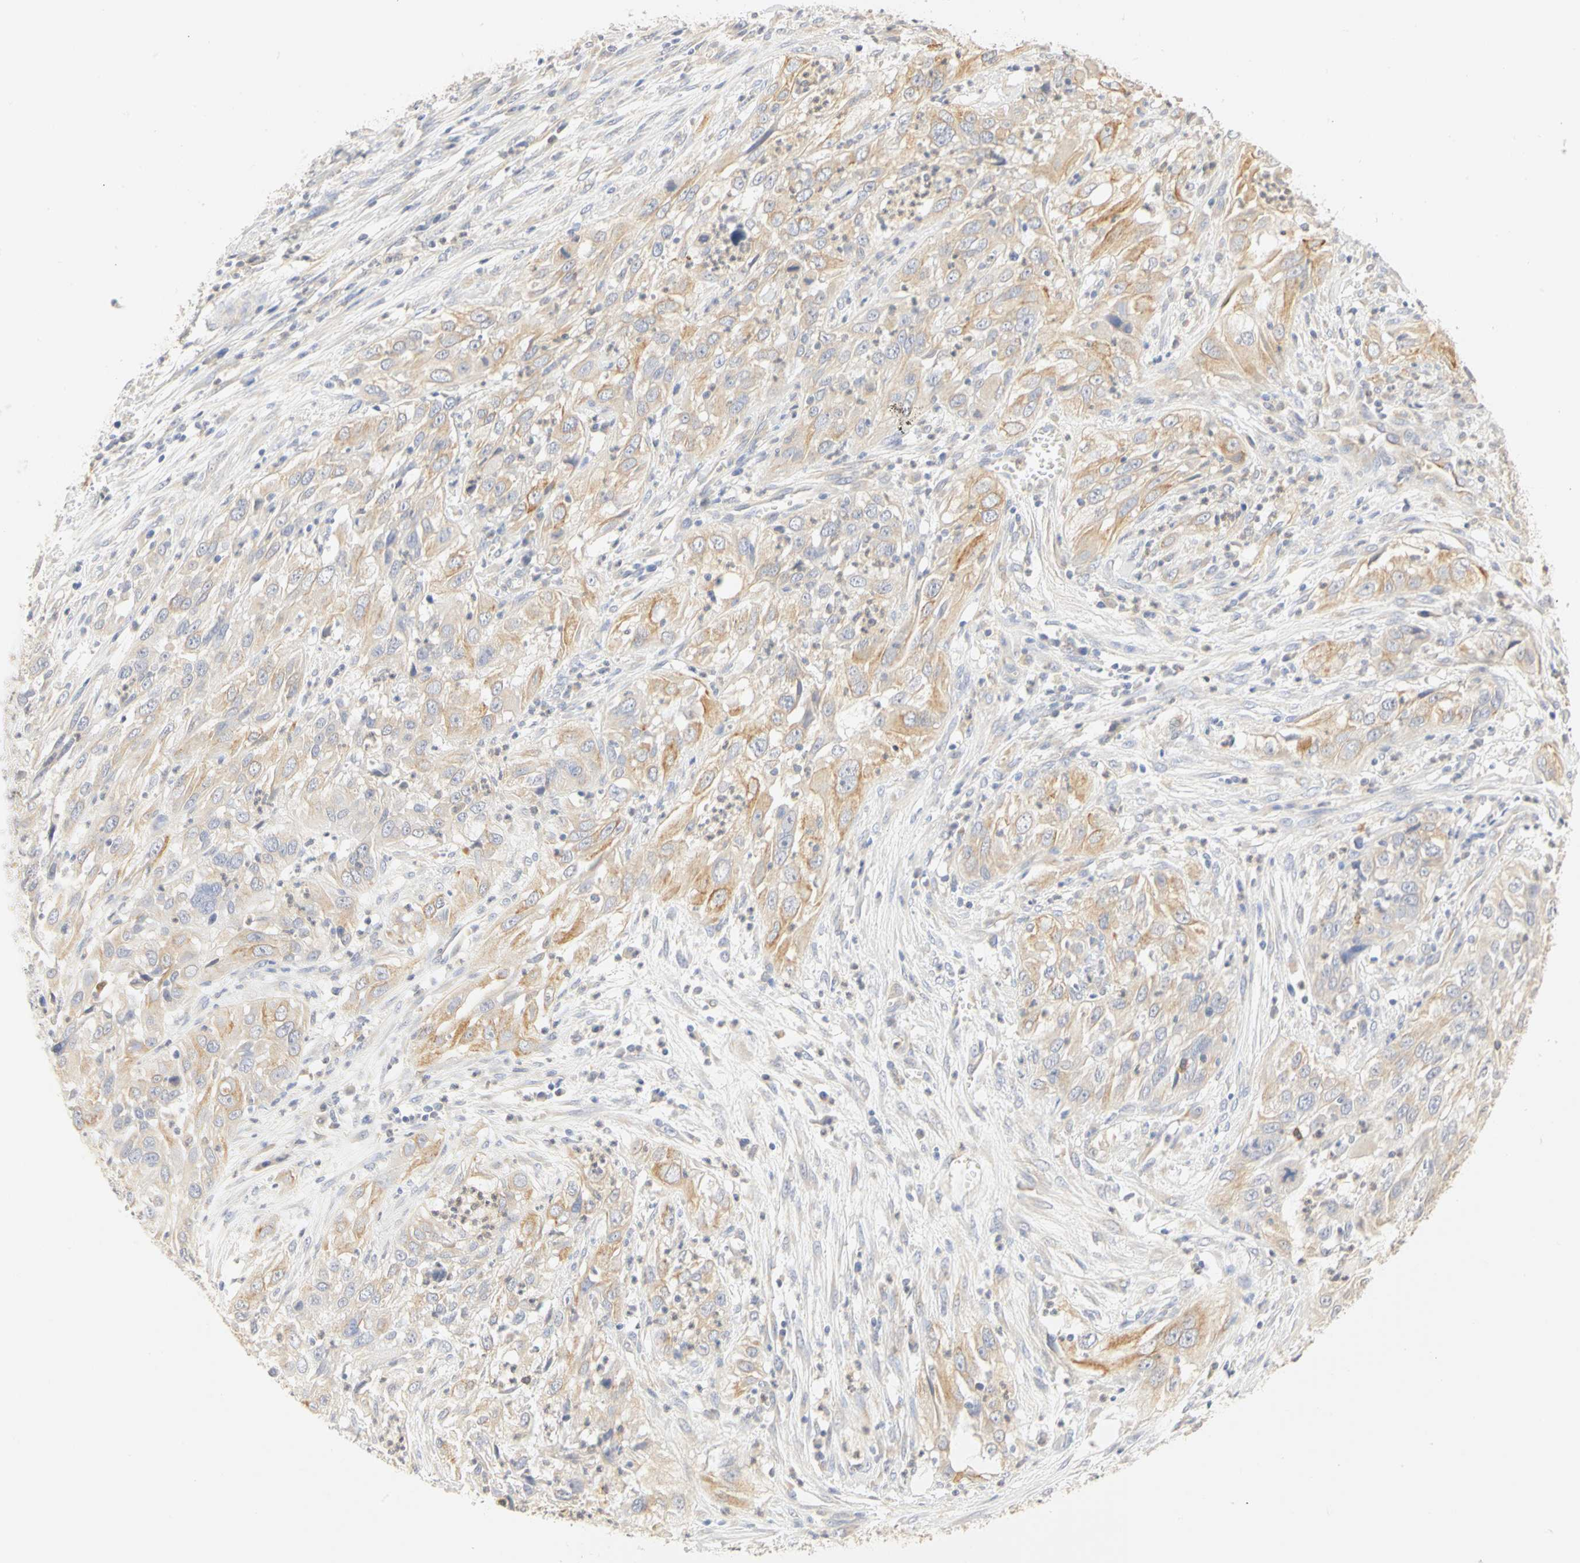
{"staining": {"intensity": "weak", "quantity": ">75%", "location": "cytoplasmic/membranous"}, "tissue": "cervical cancer", "cell_type": "Tumor cells", "image_type": "cancer", "snomed": [{"axis": "morphology", "description": "Squamous cell carcinoma, NOS"}, {"axis": "topography", "description": "Cervix"}], "caption": "Immunohistochemical staining of cervical squamous cell carcinoma exhibits low levels of weak cytoplasmic/membranous protein positivity in about >75% of tumor cells.", "gene": "GNRH2", "patient": {"sex": "female", "age": 32}}